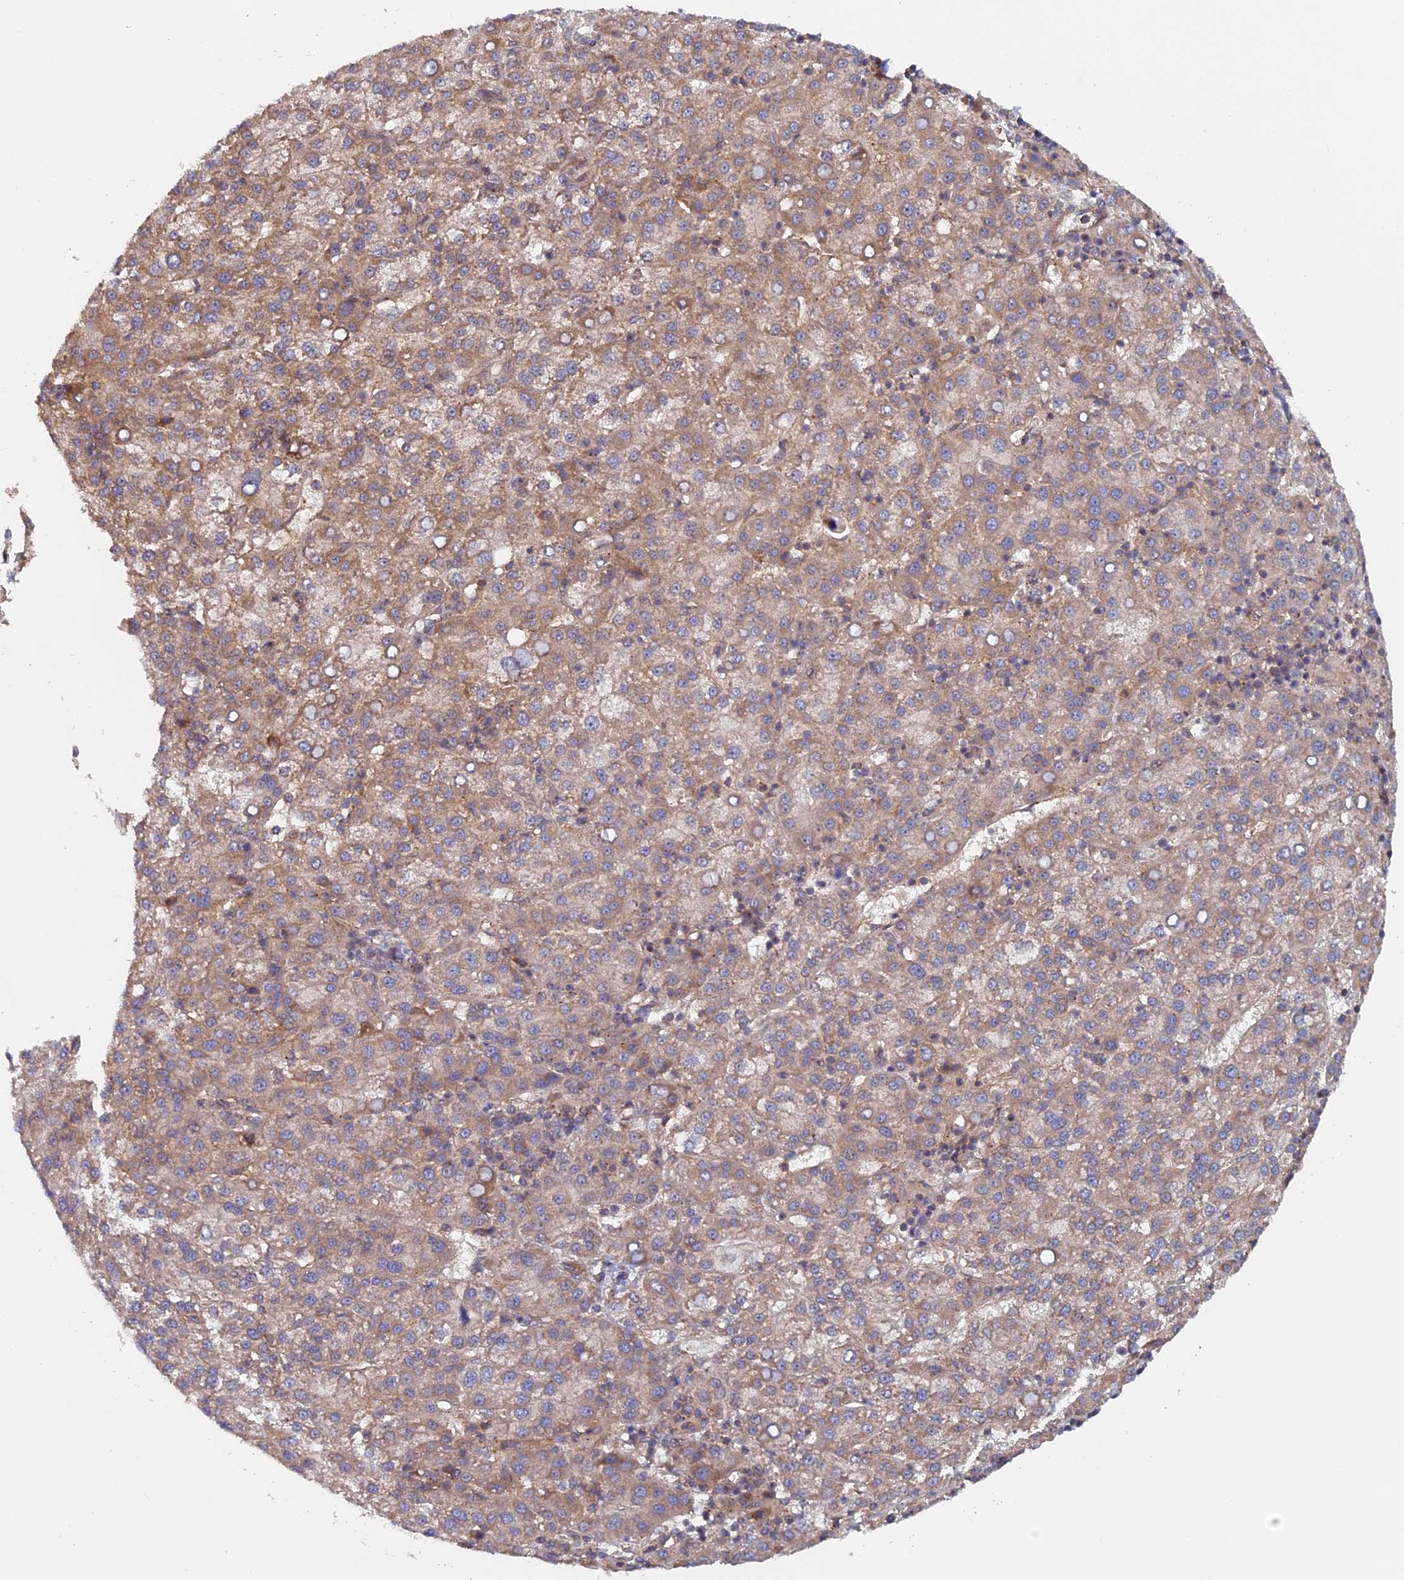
{"staining": {"intensity": "weak", "quantity": ">75%", "location": "cytoplasmic/membranous,nuclear"}, "tissue": "liver cancer", "cell_type": "Tumor cells", "image_type": "cancer", "snomed": [{"axis": "morphology", "description": "Carcinoma, Hepatocellular, NOS"}, {"axis": "topography", "description": "Liver"}], "caption": "High-power microscopy captured an immunohistochemistry (IHC) micrograph of liver cancer, revealing weak cytoplasmic/membranous and nuclear positivity in approximately >75% of tumor cells. (DAB = brown stain, brightfield microscopy at high magnification).", "gene": "FERMT1", "patient": {"sex": "female", "age": 58}}